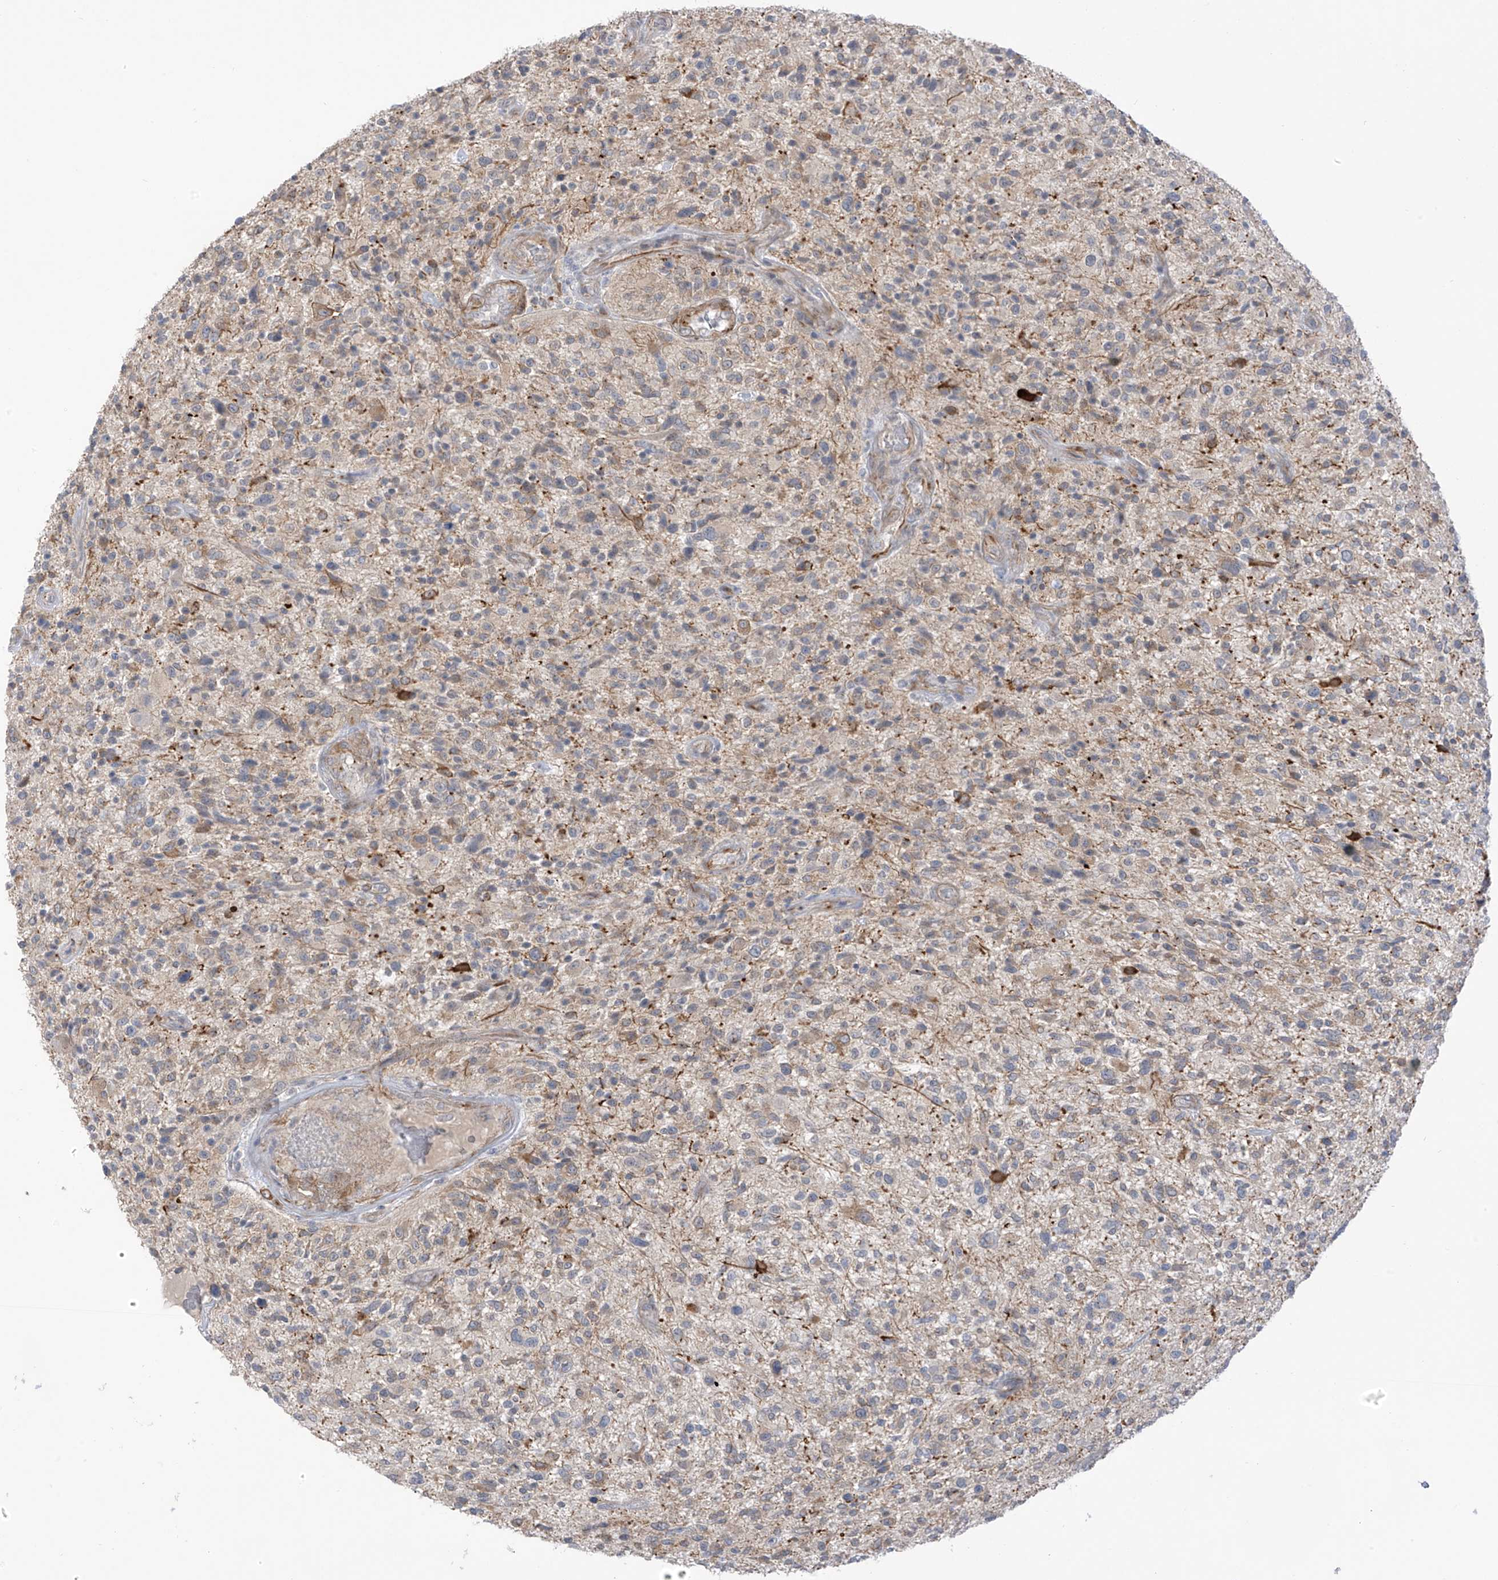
{"staining": {"intensity": "weak", "quantity": "<25%", "location": "cytoplasmic/membranous"}, "tissue": "glioma", "cell_type": "Tumor cells", "image_type": "cancer", "snomed": [{"axis": "morphology", "description": "Glioma, malignant, High grade"}, {"axis": "topography", "description": "Brain"}], "caption": "This is a histopathology image of IHC staining of malignant high-grade glioma, which shows no positivity in tumor cells. (Immunohistochemistry (ihc), brightfield microscopy, high magnification).", "gene": "HS6ST2", "patient": {"sex": "male", "age": 47}}